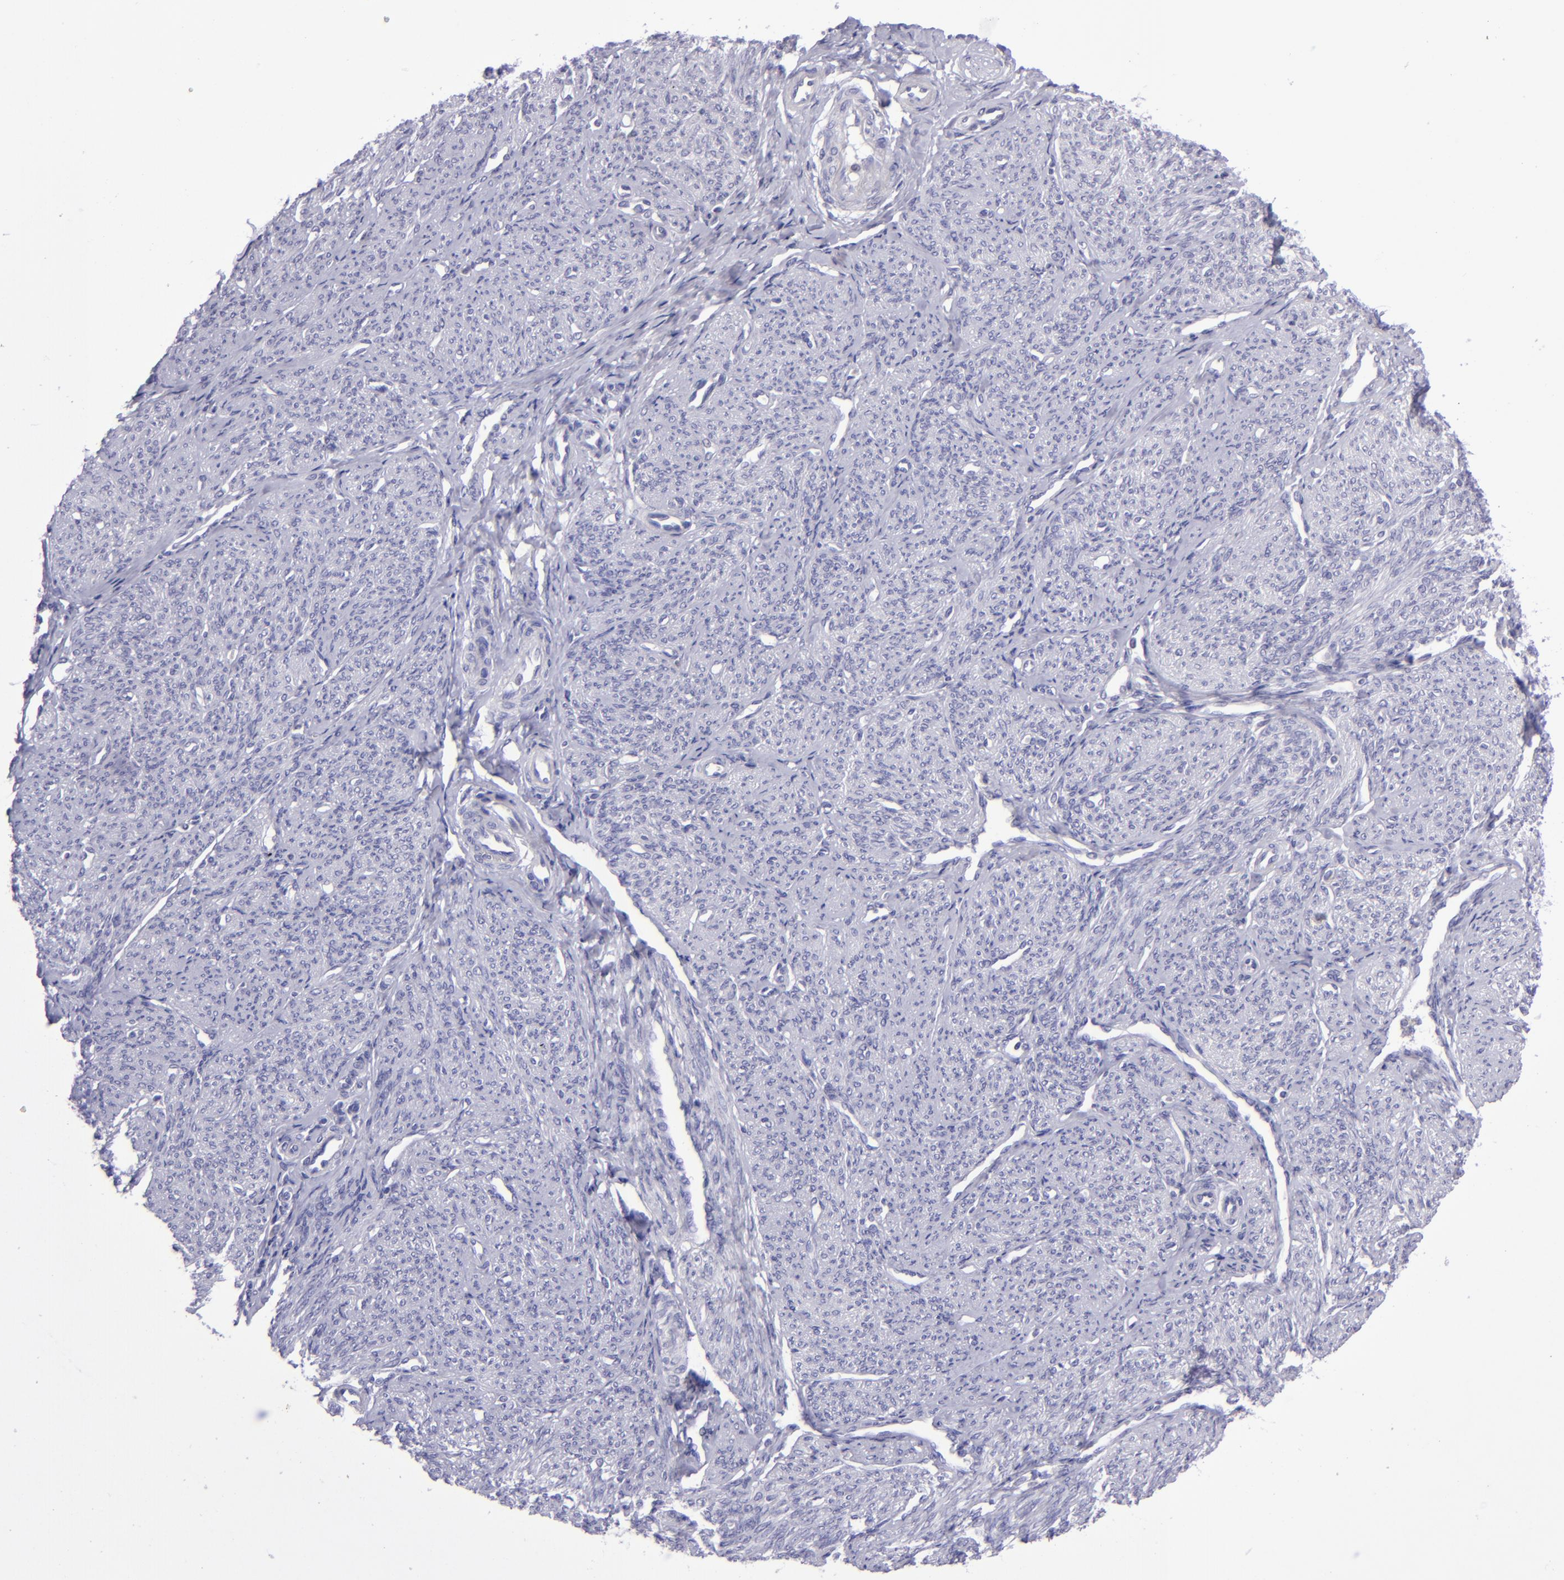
{"staining": {"intensity": "negative", "quantity": "none", "location": "none"}, "tissue": "smooth muscle", "cell_type": "Smooth muscle cells", "image_type": "normal", "snomed": [{"axis": "morphology", "description": "Normal tissue, NOS"}, {"axis": "topography", "description": "Cervix"}, {"axis": "topography", "description": "Endometrium"}], "caption": "DAB (3,3'-diaminobenzidine) immunohistochemical staining of normal smooth muscle demonstrates no significant positivity in smooth muscle cells. Nuclei are stained in blue.", "gene": "POU2F2", "patient": {"sex": "female", "age": 65}}